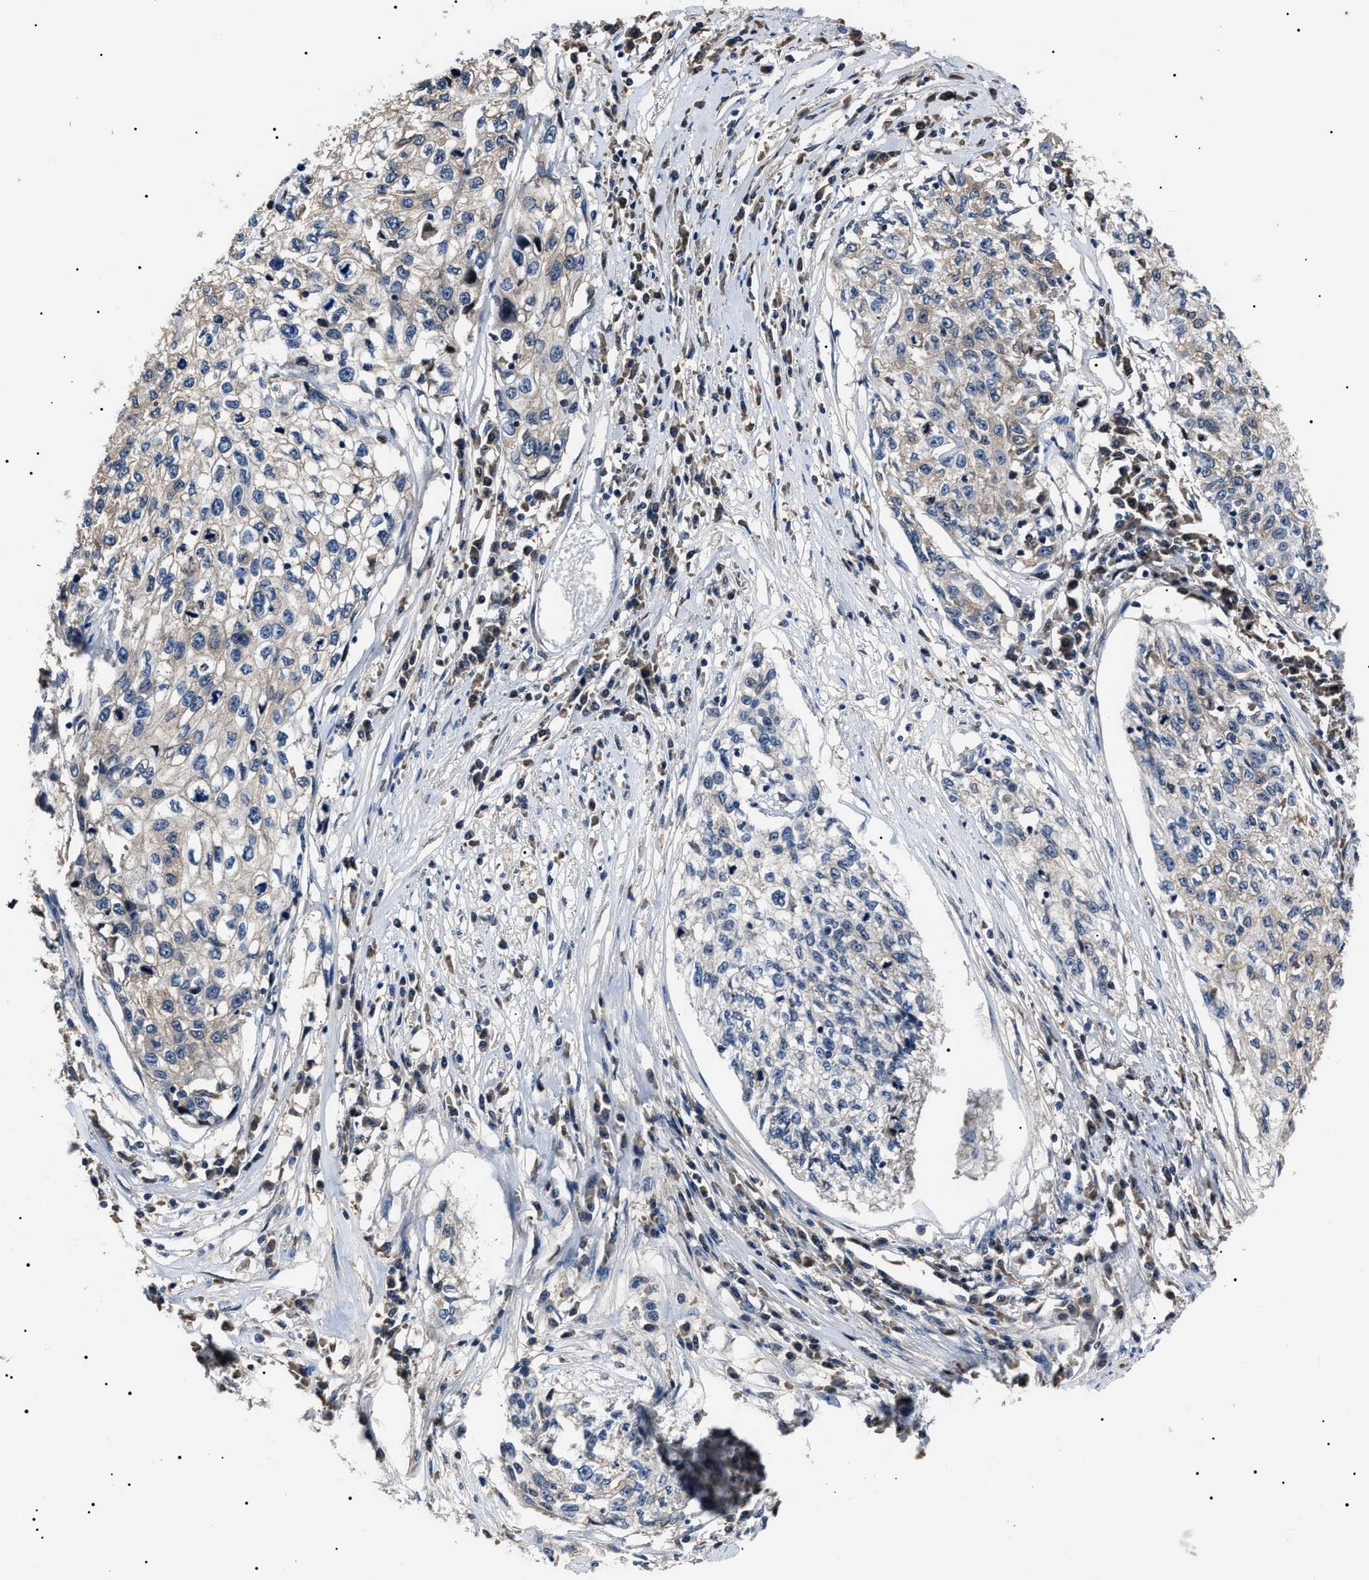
{"staining": {"intensity": "negative", "quantity": "none", "location": "none"}, "tissue": "cervical cancer", "cell_type": "Tumor cells", "image_type": "cancer", "snomed": [{"axis": "morphology", "description": "Squamous cell carcinoma, NOS"}, {"axis": "topography", "description": "Cervix"}], "caption": "The immunohistochemistry (IHC) histopathology image has no significant staining in tumor cells of cervical squamous cell carcinoma tissue. (DAB immunohistochemistry (IHC) with hematoxylin counter stain).", "gene": "IFT81", "patient": {"sex": "female", "age": 57}}